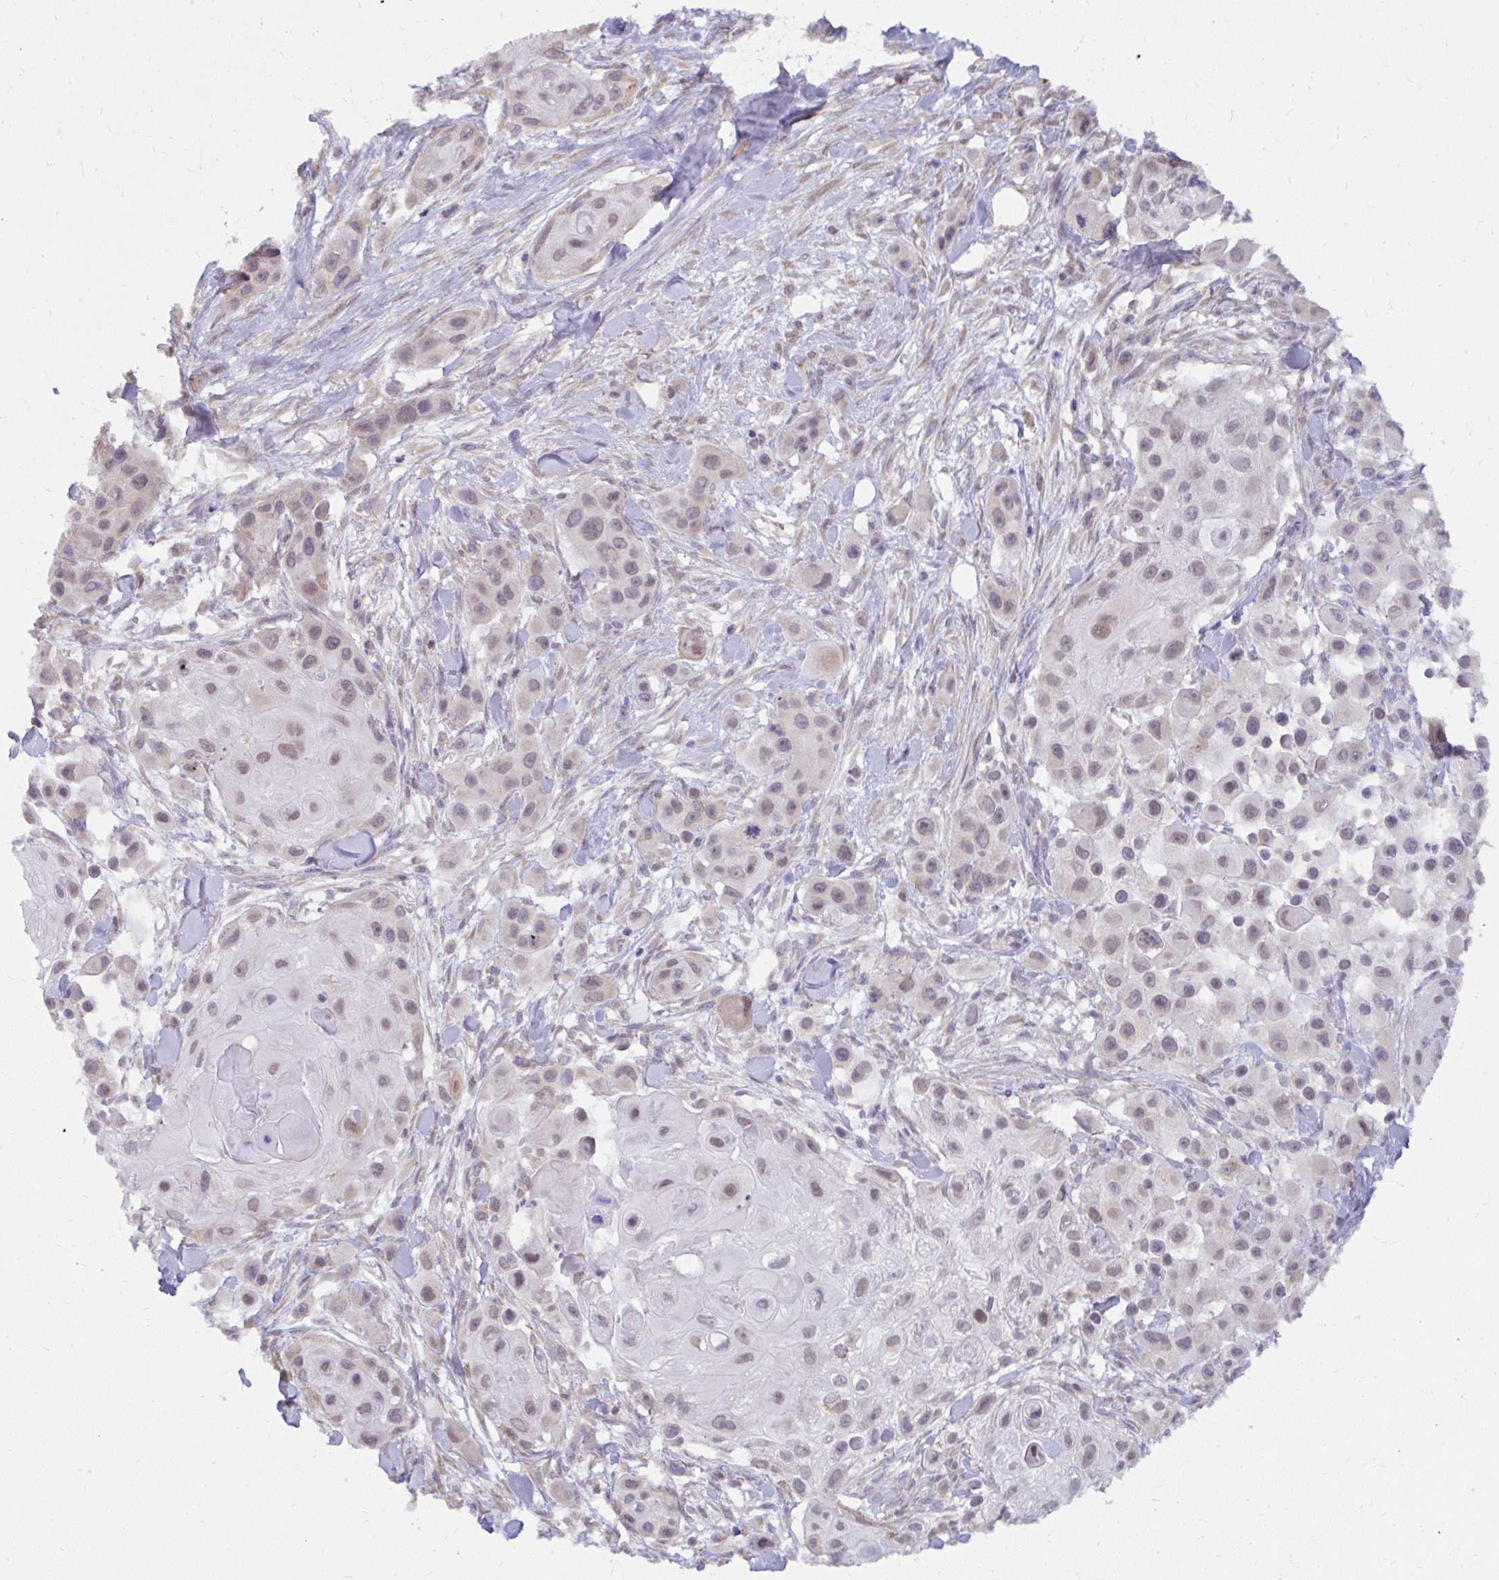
{"staining": {"intensity": "weak", "quantity": "25%-75%", "location": "nuclear"}, "tissue": "skin cancer", "cell_type": "Tumor cells", "image_type": "cancer", "snomed": [{"axis": "morphology", "description": "Squamous cell carcinoma, NOS"}, {"axis": "topography", "description": "Skin"}], "caption": "Immunohistochemical staining of skin cancer (squamous cell carcinoma) demonstrates low levels of weak nuclear positivity in about 25%-75% of tumor cells.", "gene": "NMNAT1", "patient": {"sex": "male", "age": 63}}